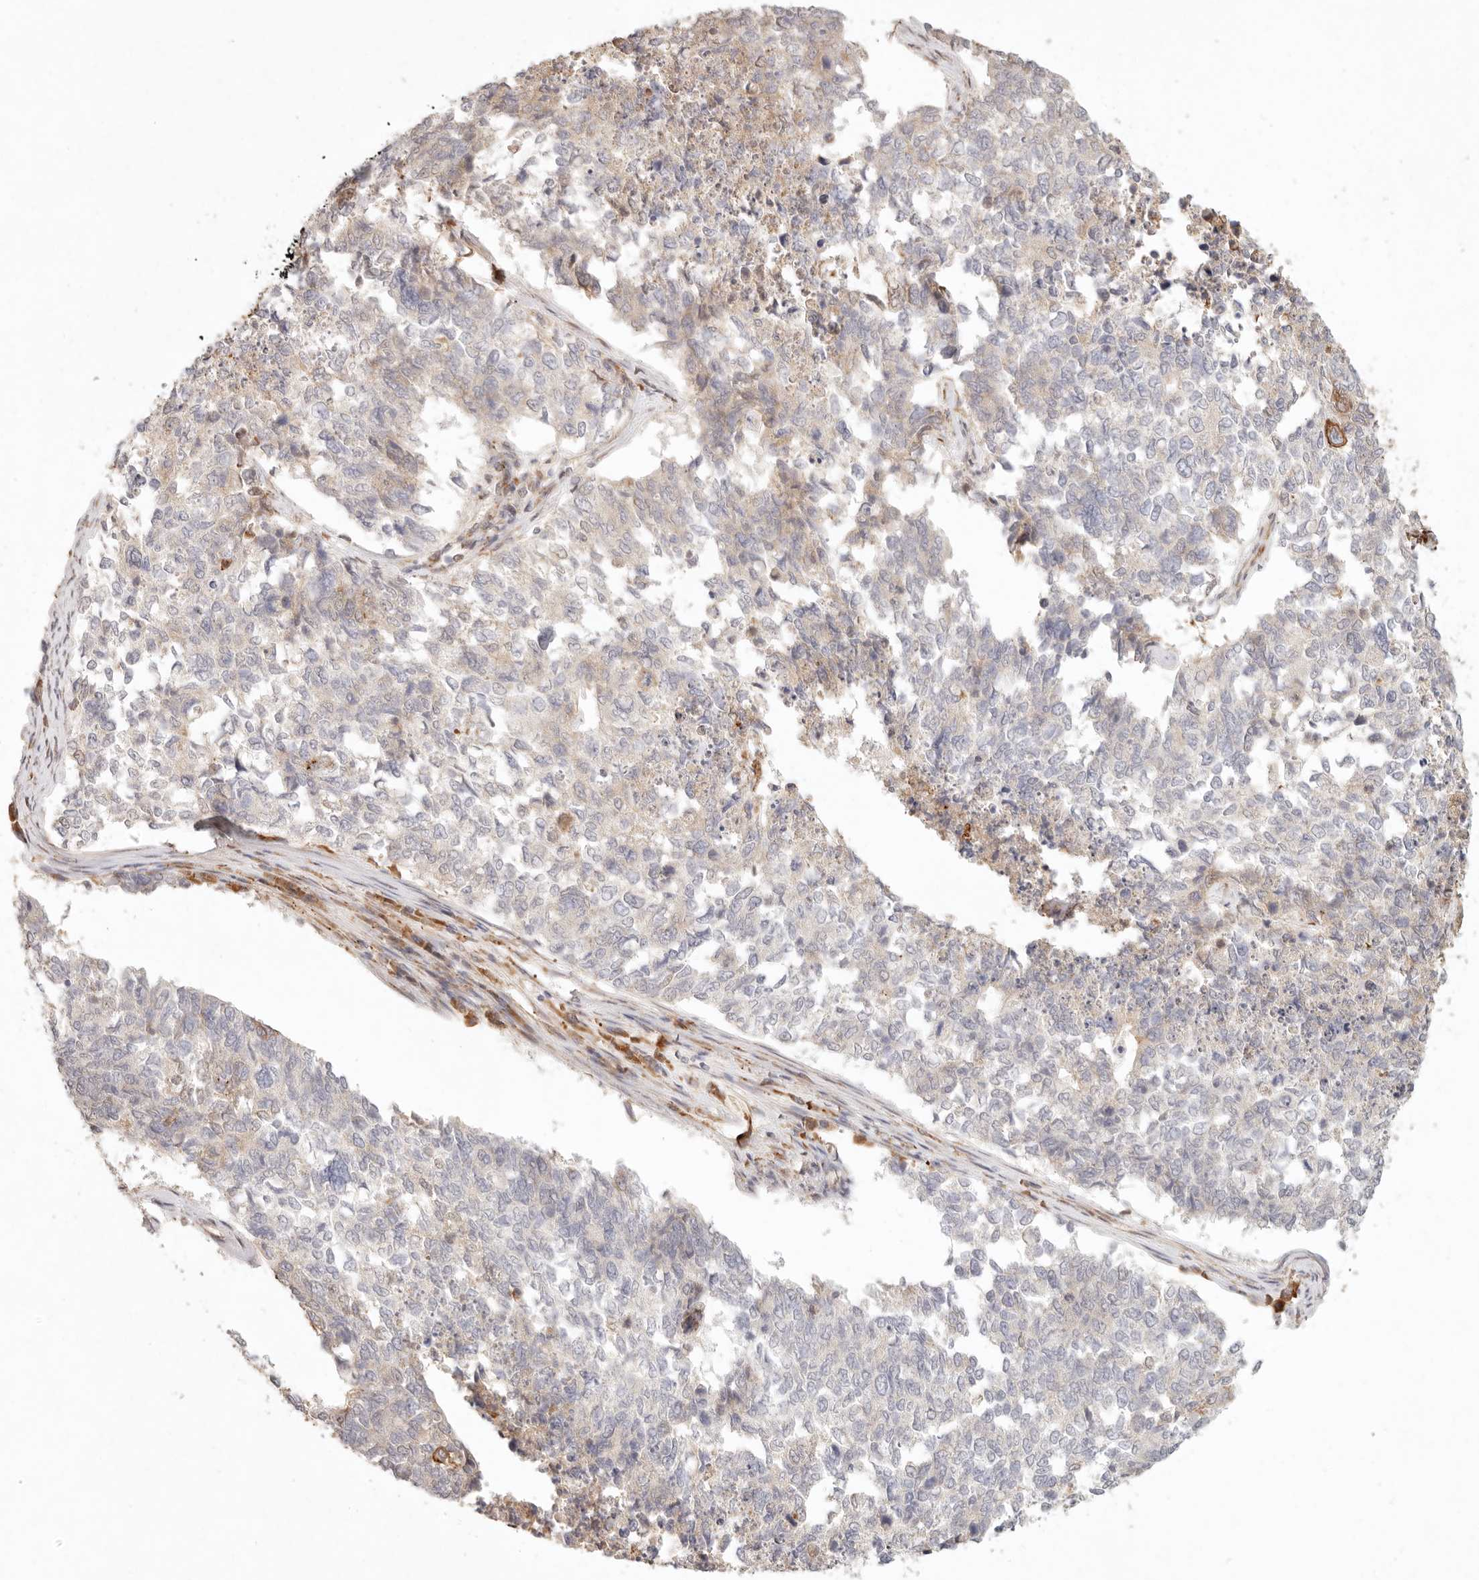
{"staining": {"intensity": "negative", "quantity": "none", "location": "none"}, "tissue": "cervical cancer", "cell_type": "Tumor cells", "image_type": "cancer", "snomed": [{"axis": "morphology", "description": "Squamous cell carcinoma, NOS"}, {"axis": "topography", "description": "Cervix"}], "caption": "Immunohistochemistry histopathology image of neoplastic tissue: squamous cell carcinoma (cervical) stained with DAB (3,3'-diaminobenzidine) exhibits no significant protein positivity in tumor cells.", "gene": "C1orf127", "patient": {"sex": "female", "age": 63}}